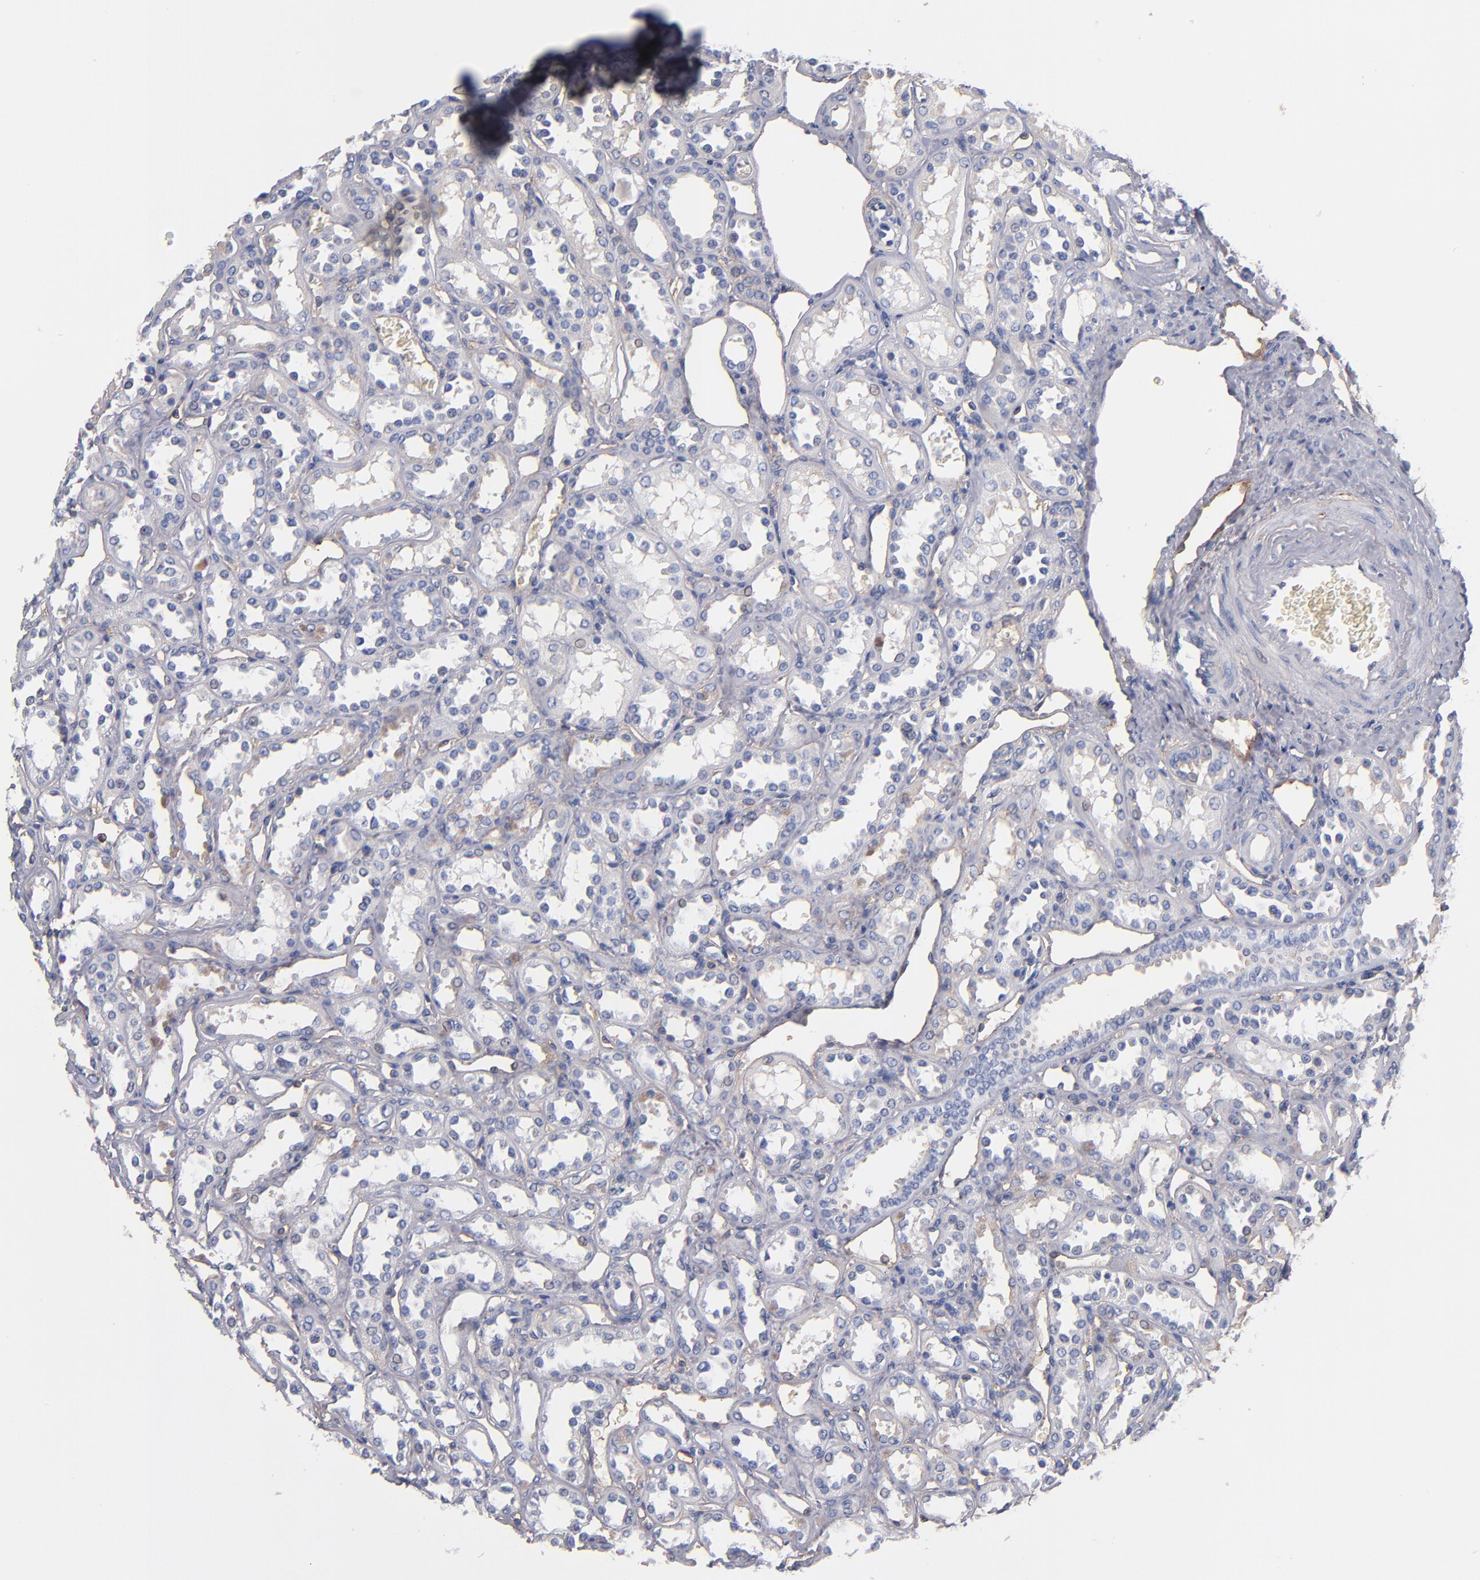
{"staining": {"intensity": "negative", "quantity": "none", "location": "none"}, "tissue": "kidney", "cell_type": "Cells in glomeruli", "image_type": "normal", "snomed": [{"axis": "morphology", "description": "Normal tissue, NOS"}, {"axis": "topography", "description": "Kidney"}], "caption": "Immunohistochemistry (IHC) image of unremarkable kidney stained for a protein (brown), which displays no positivity in cells in glomeruli.", "gene": "PLSCR4", "patient": {"sex": "female", "age": 52}}